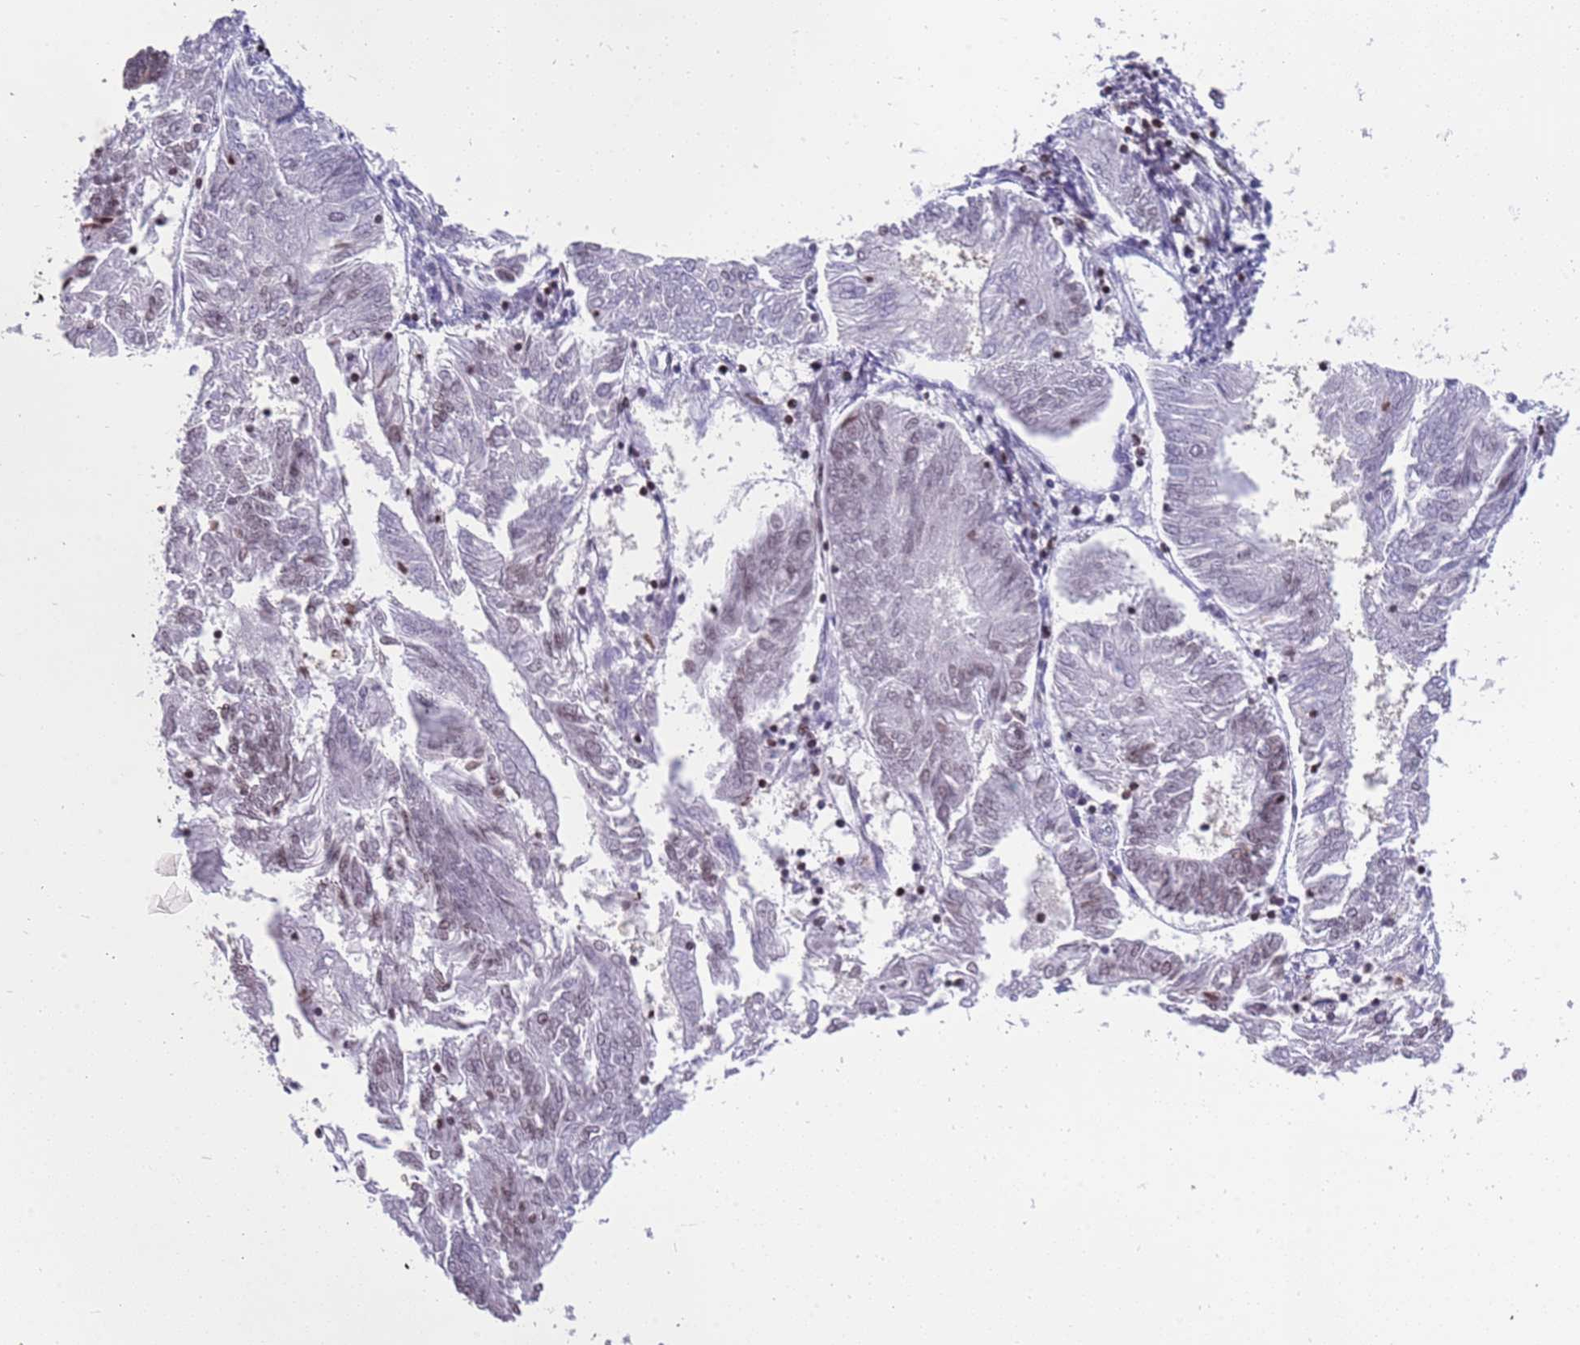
{"staining": {"intensity": "negative", "quantity": "none", "location": "none"}, "tissue": "endometrial cancer", "cell_type": "Tumor cells", "image_type": "cancer", "snomed": [{"axis": "morphology", "description": "Adenocarcinoma, NOS"}, {"axis": "topography", "description": "Endometrium"}], "caption": "Protein analysis of endometrial cancer (adenocarcinoma) reveals no significant staining in tumor cells.", "gene": "ARHGEF5", "patient": {"sex": "female", "age": 58}}